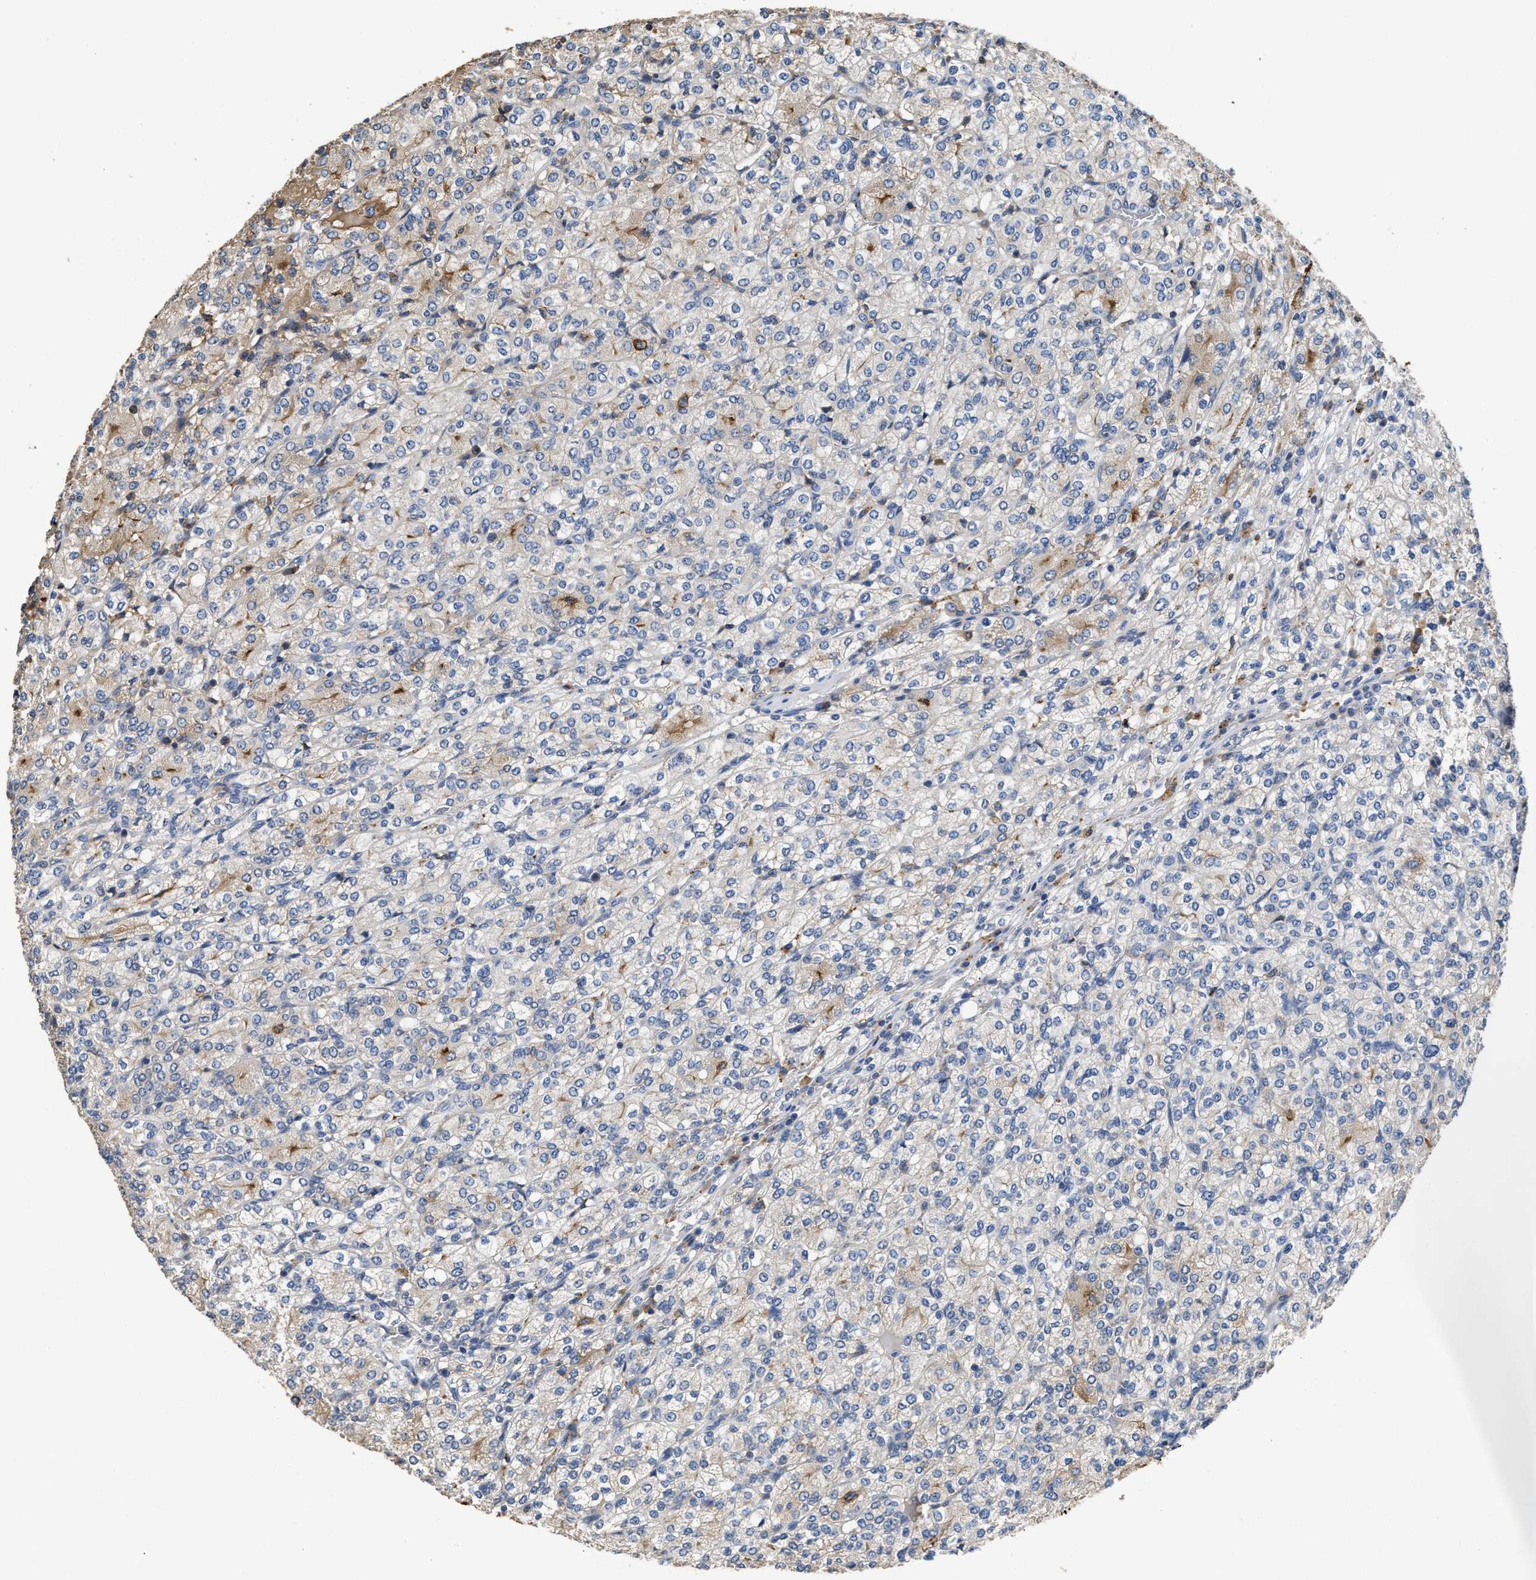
{"staining": {"intensity": "moderate", "quantity": "<25%", "location": "cytoplasmic/membranous"}, "tissue": "renal cancer", "cell_type": "Tumor cells", "image_type": "cancer", "snomed": [{"axis": "morphology", "description": "Adenocarcinoma, NOS"}, {"axis": "topography", "description": "Kidney"}], "caption": "The immunohistochemical stain shows moderate cytoplasmic/membranous positivity in tumor cells of renal cancer (adenocarcinoma) tissue. (DAB IHC, brown staining for protein, blue staining for nuclei).", "gene": "C3", "patient": {"sex": "male", "age": 77}}